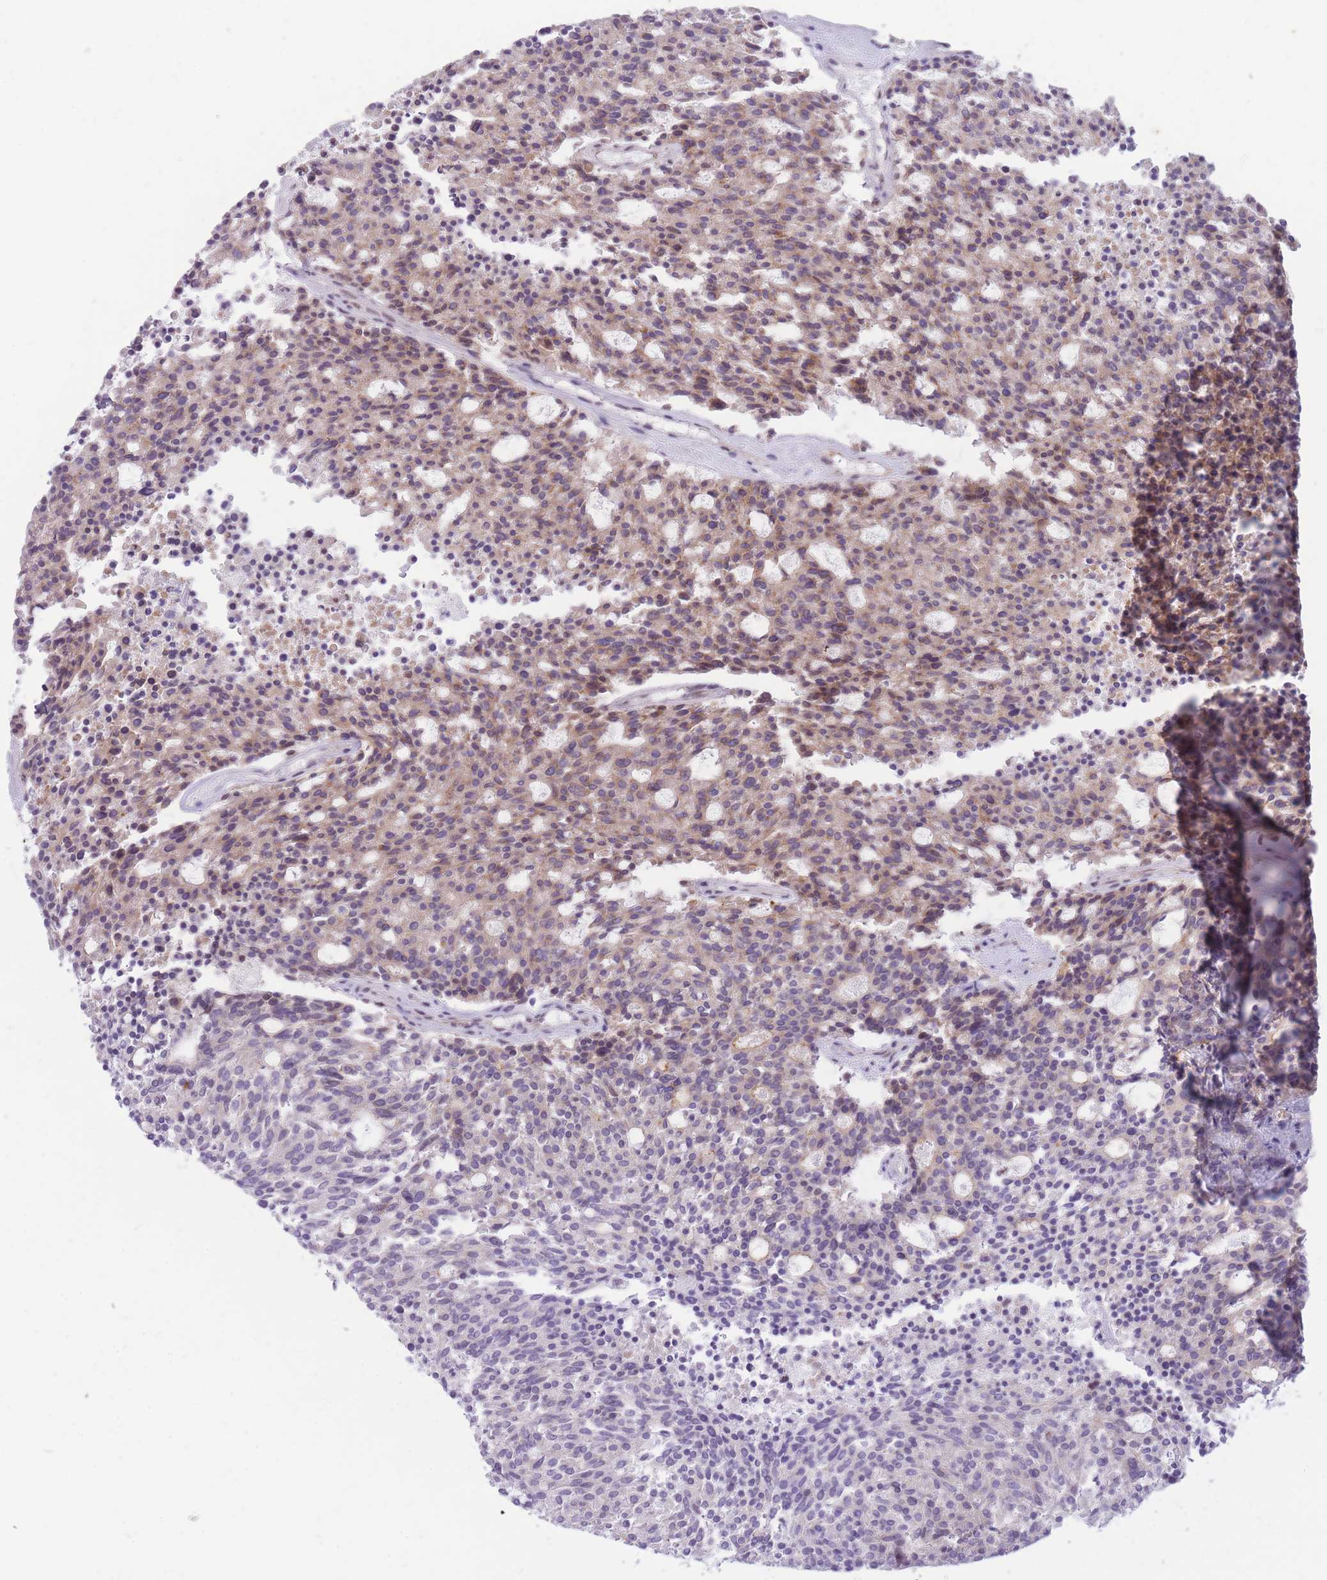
{"staining": {"intensity": "weak", "quantity": "25%-75%", "location": "cytoplasmic/membranous"}, "tissue": "carcinoid", "cell_type": "Tumor cells", "image_type": "cancer", "snomed": [{"axis": "morphology", "description": "Carcinoid, malignant, NOS"}, {"axis": "topography", "description": "Pancreas"}], "caption": "Carcinoid (malignant) was stained to show a protein in brown. There is low levels of weak cytoplasmic/membranous positivity in approximately 25%-75% of tumor cells.", "gene": "HOOK2", "patient": {"sex": "female", "age": 54}}